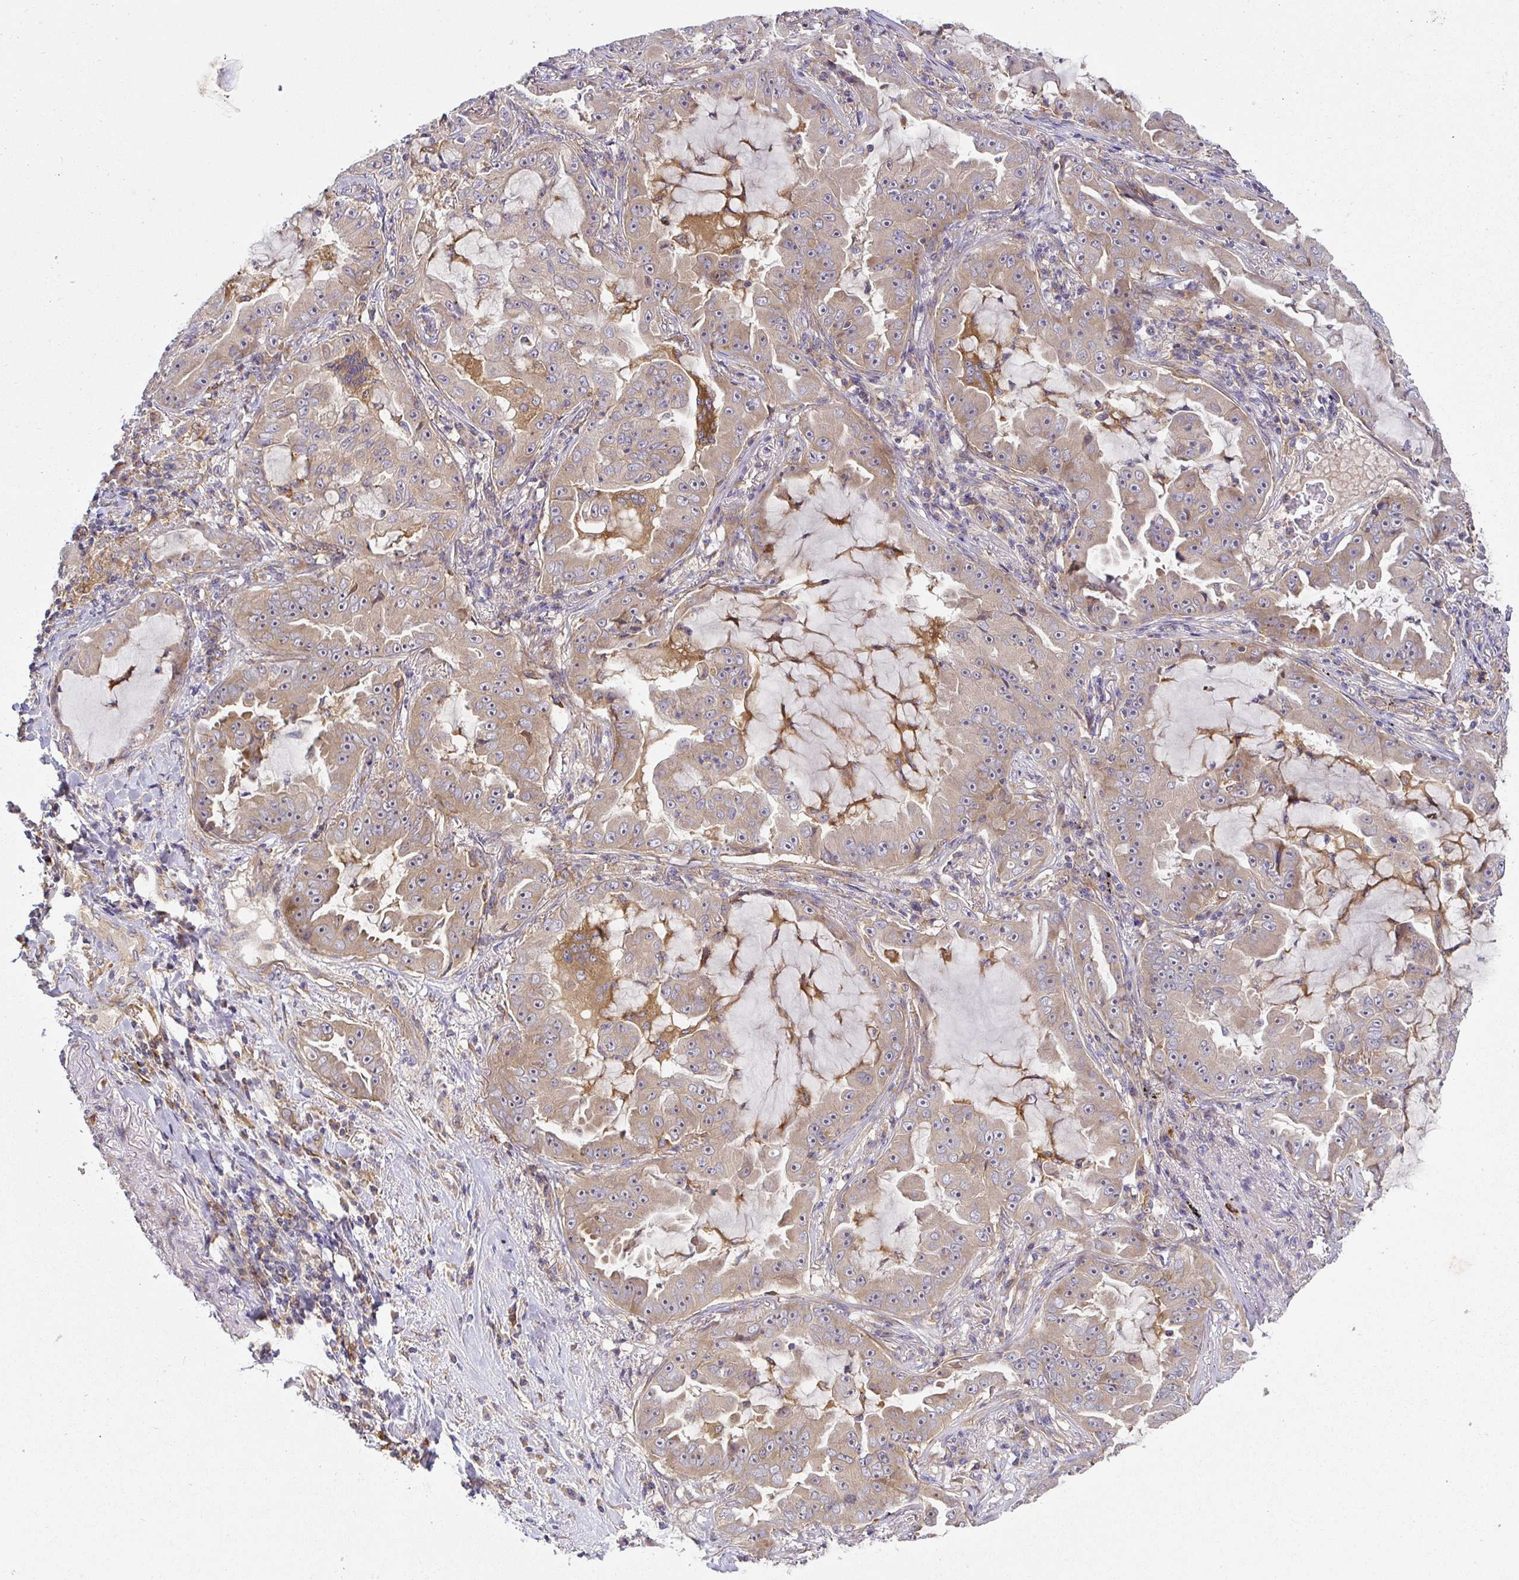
{"staining": {"intensity": "moderate", "quantity": ">75%", "location": "cytoplasmic/membranous"}, "tissue": "lung cancer", "cell_type": "Tumor cells", "image_type": "cancer", "snomed": [{"axis": "morphology", "description": "Adenocarcinoma, NOS"}, {"axis": "topography", "description": "Lung"}], "caption": "Immunohistochemistry (DAB (3,3'-diaminobenzidine)) staining of adenocarcinoma (lung) demonstrates moderate cytoplasmic/membranous protein staining in about >75% of tumor cells.", "gene": "SNX8", "patient": {"sex": "female", "age": 52}}